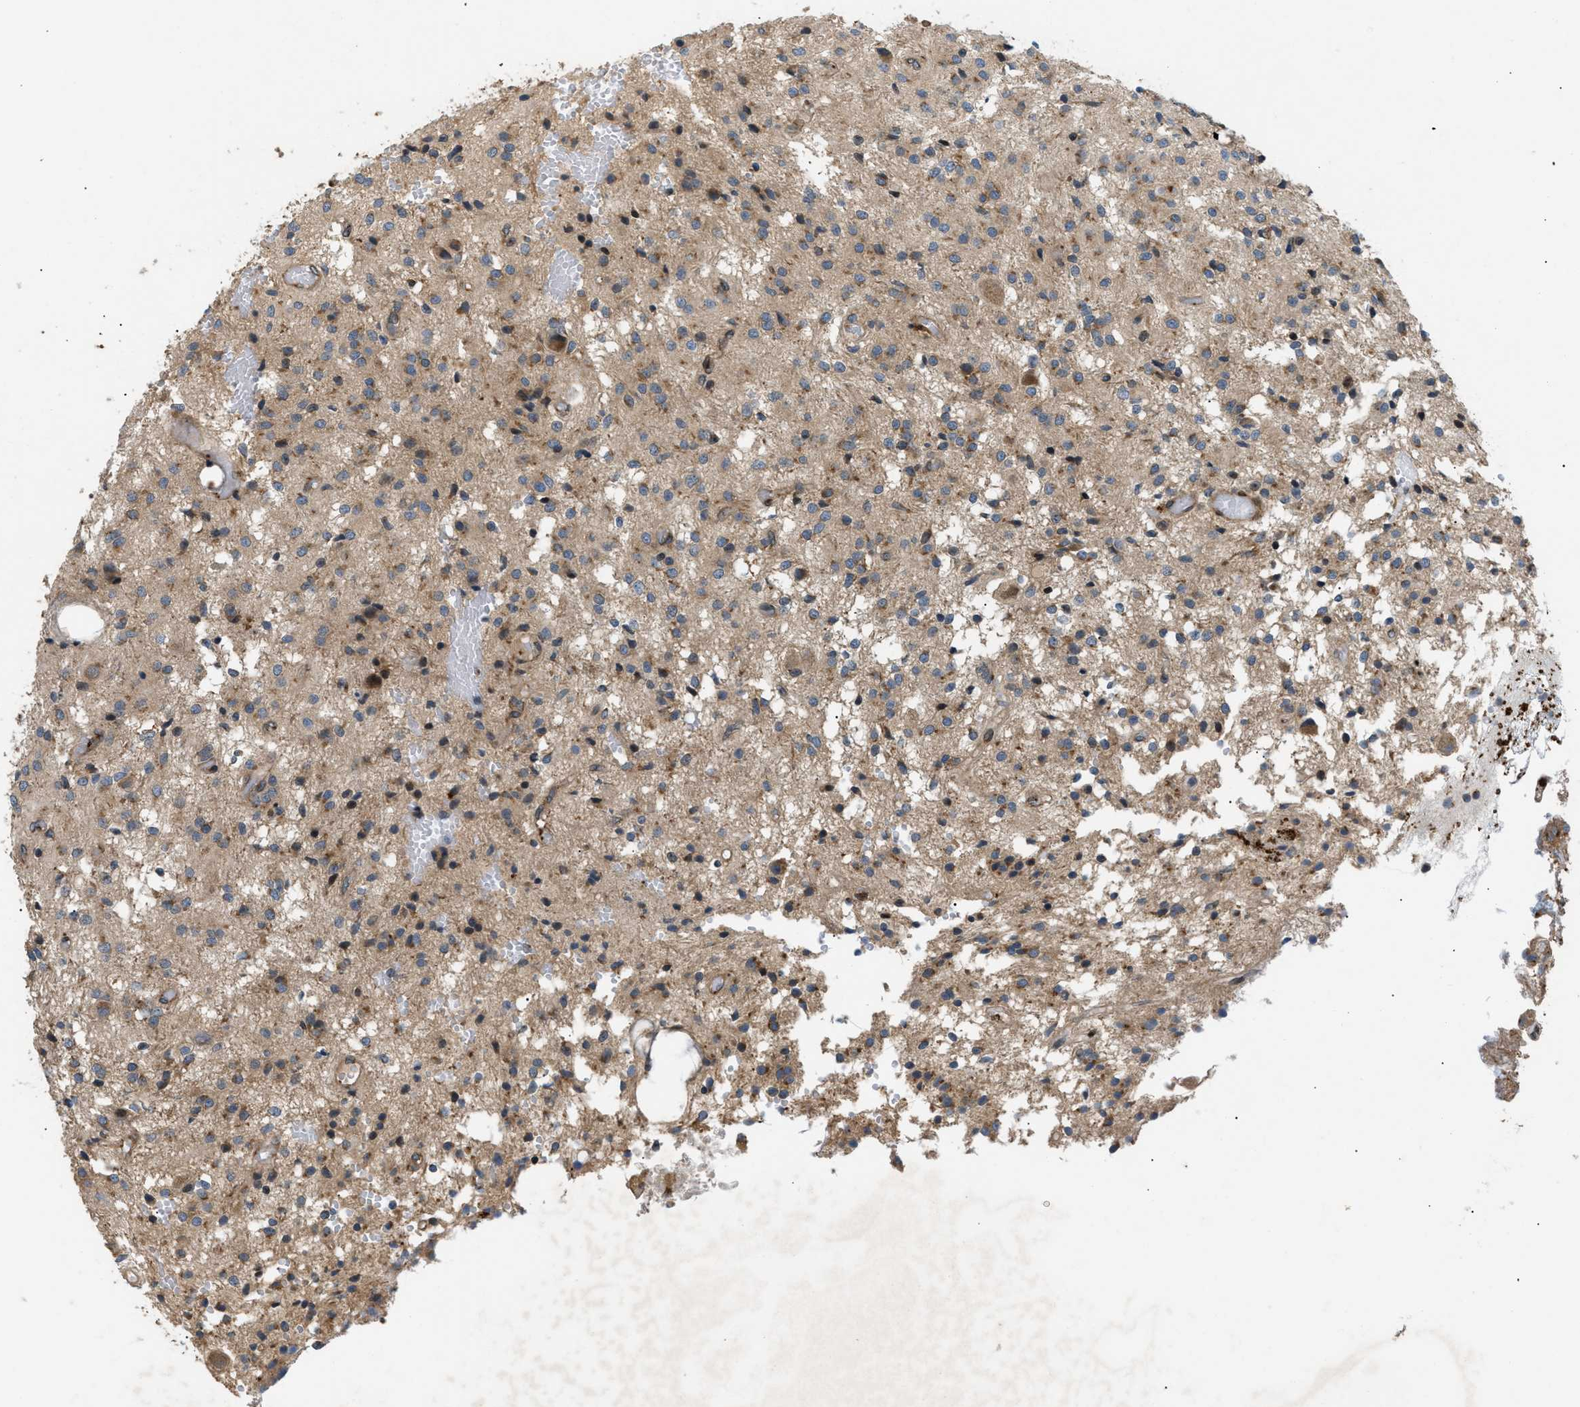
{"staining": {"intensity": "moderate", "quantity": ">75%", "location": "cytoplasmic/membranous"}, "tissue": "glioma", "cell_type": "Tumor cells", "image_type": "cancer", "snomed": [{"axis": "morphology", "description": "Glioma, malignant, High grade"}, {"axis": "topography", "description": "Brain"}], "caption": "An image of glioma stained for a protein demonstrates moderate cytoplasmic/membranous brown staining in tumor cells. The staining is performed using DAB (3,3'-diaminobenzidine) brown chromogen to label protein expression. The nuclei are counter-stained blue using hematoxylin.", "gene": "LYSMD3", "patient": {"sex": "female", "age": 59}}